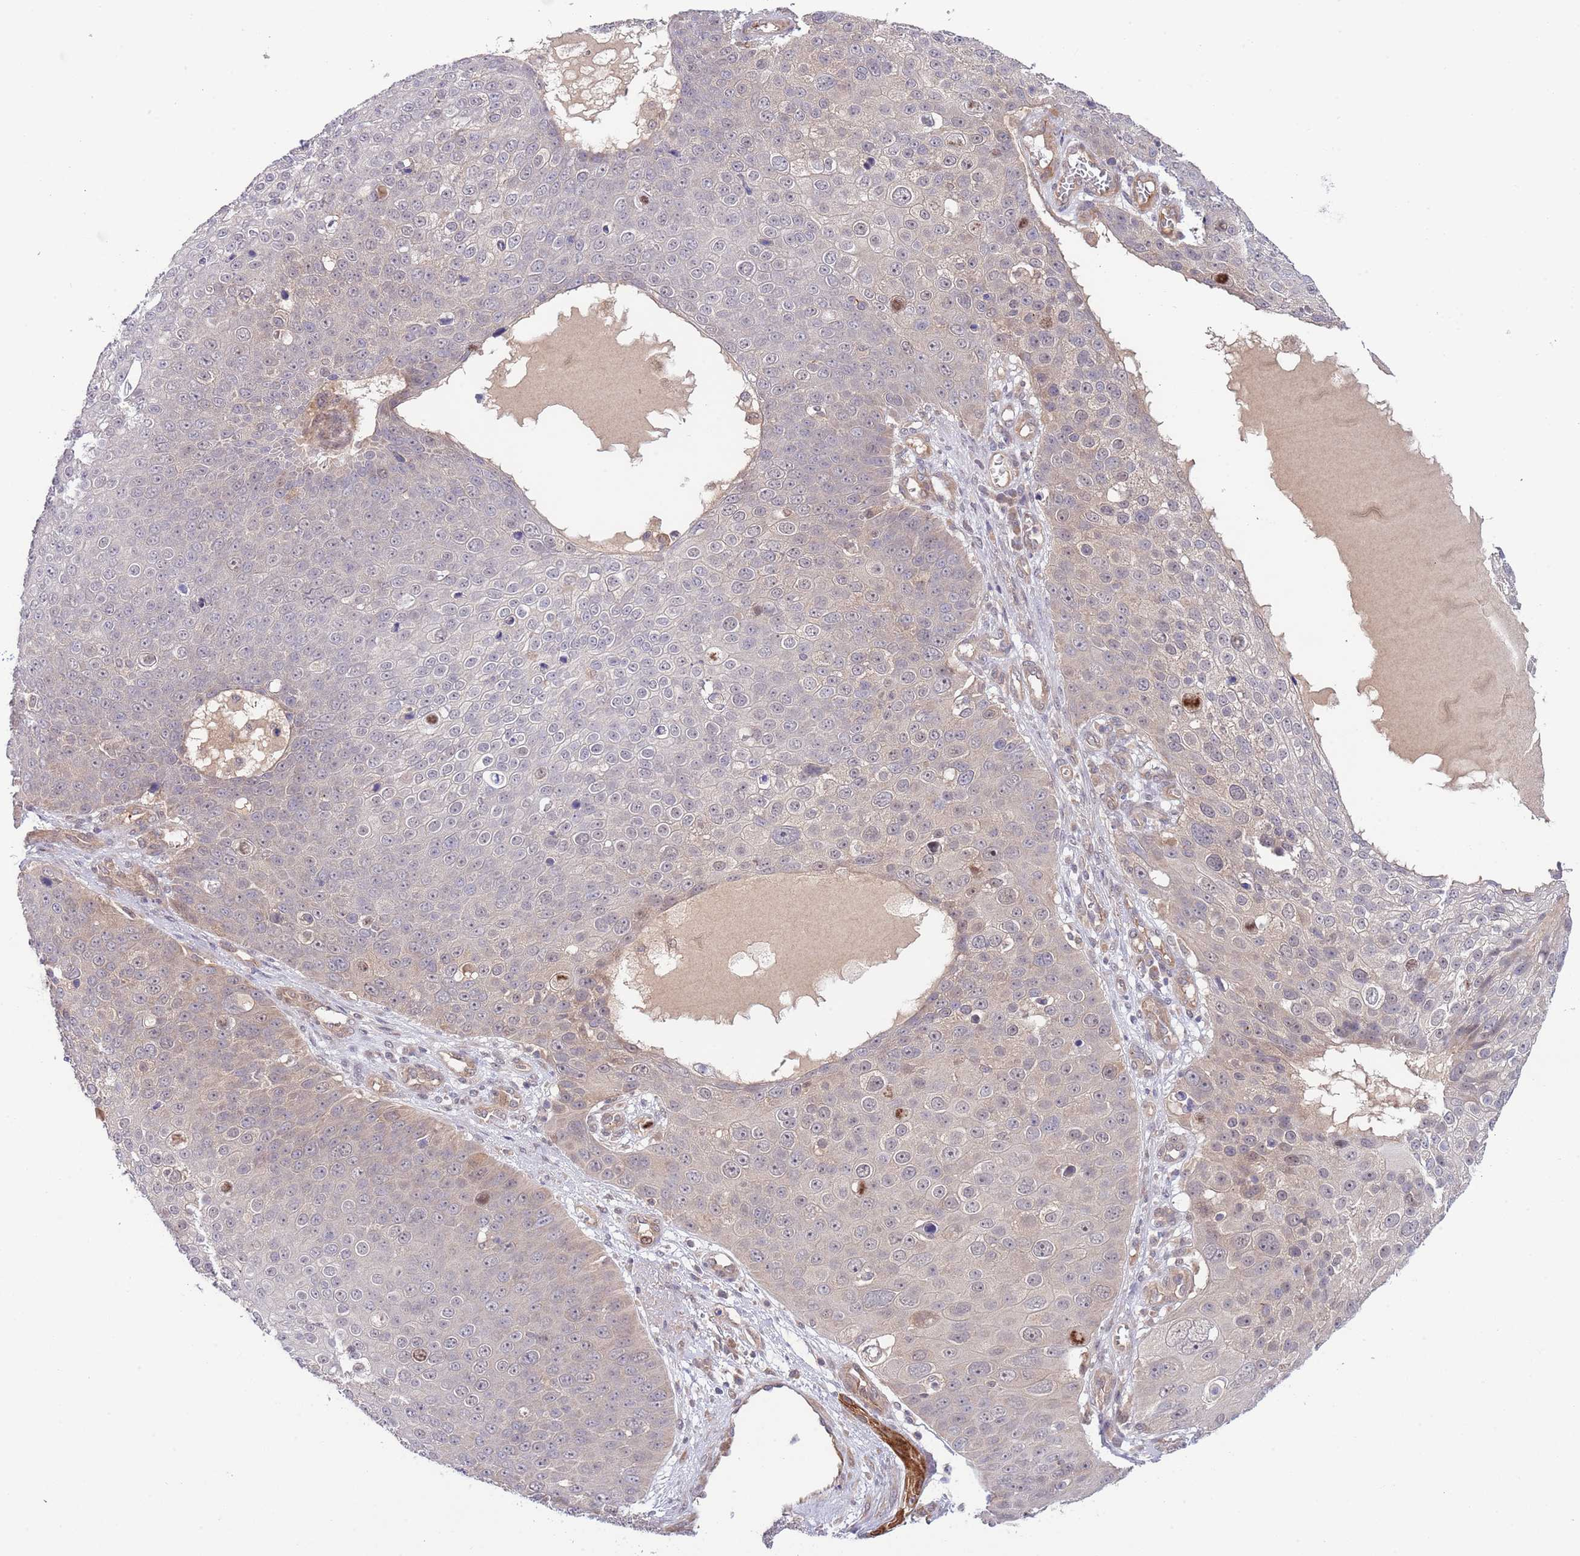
{"staining": {"intensity": "negative", "quantity": "none", "location": "none"}, "tissue": "skin cancer", "cell_type": "Tumor cells", "image_type": "cancer", "snomed": [{"axis": "morphology", "description": "Squamous cell carcinoma, NOS"}, {"axis": "topography", "description": "Skin"}], "caption": "Tumor cells are negative for brown protein staining in squamous cell carcinoma (skin).", "gene": "PRR16", "patient": {"sex": "male", "age": 71}}